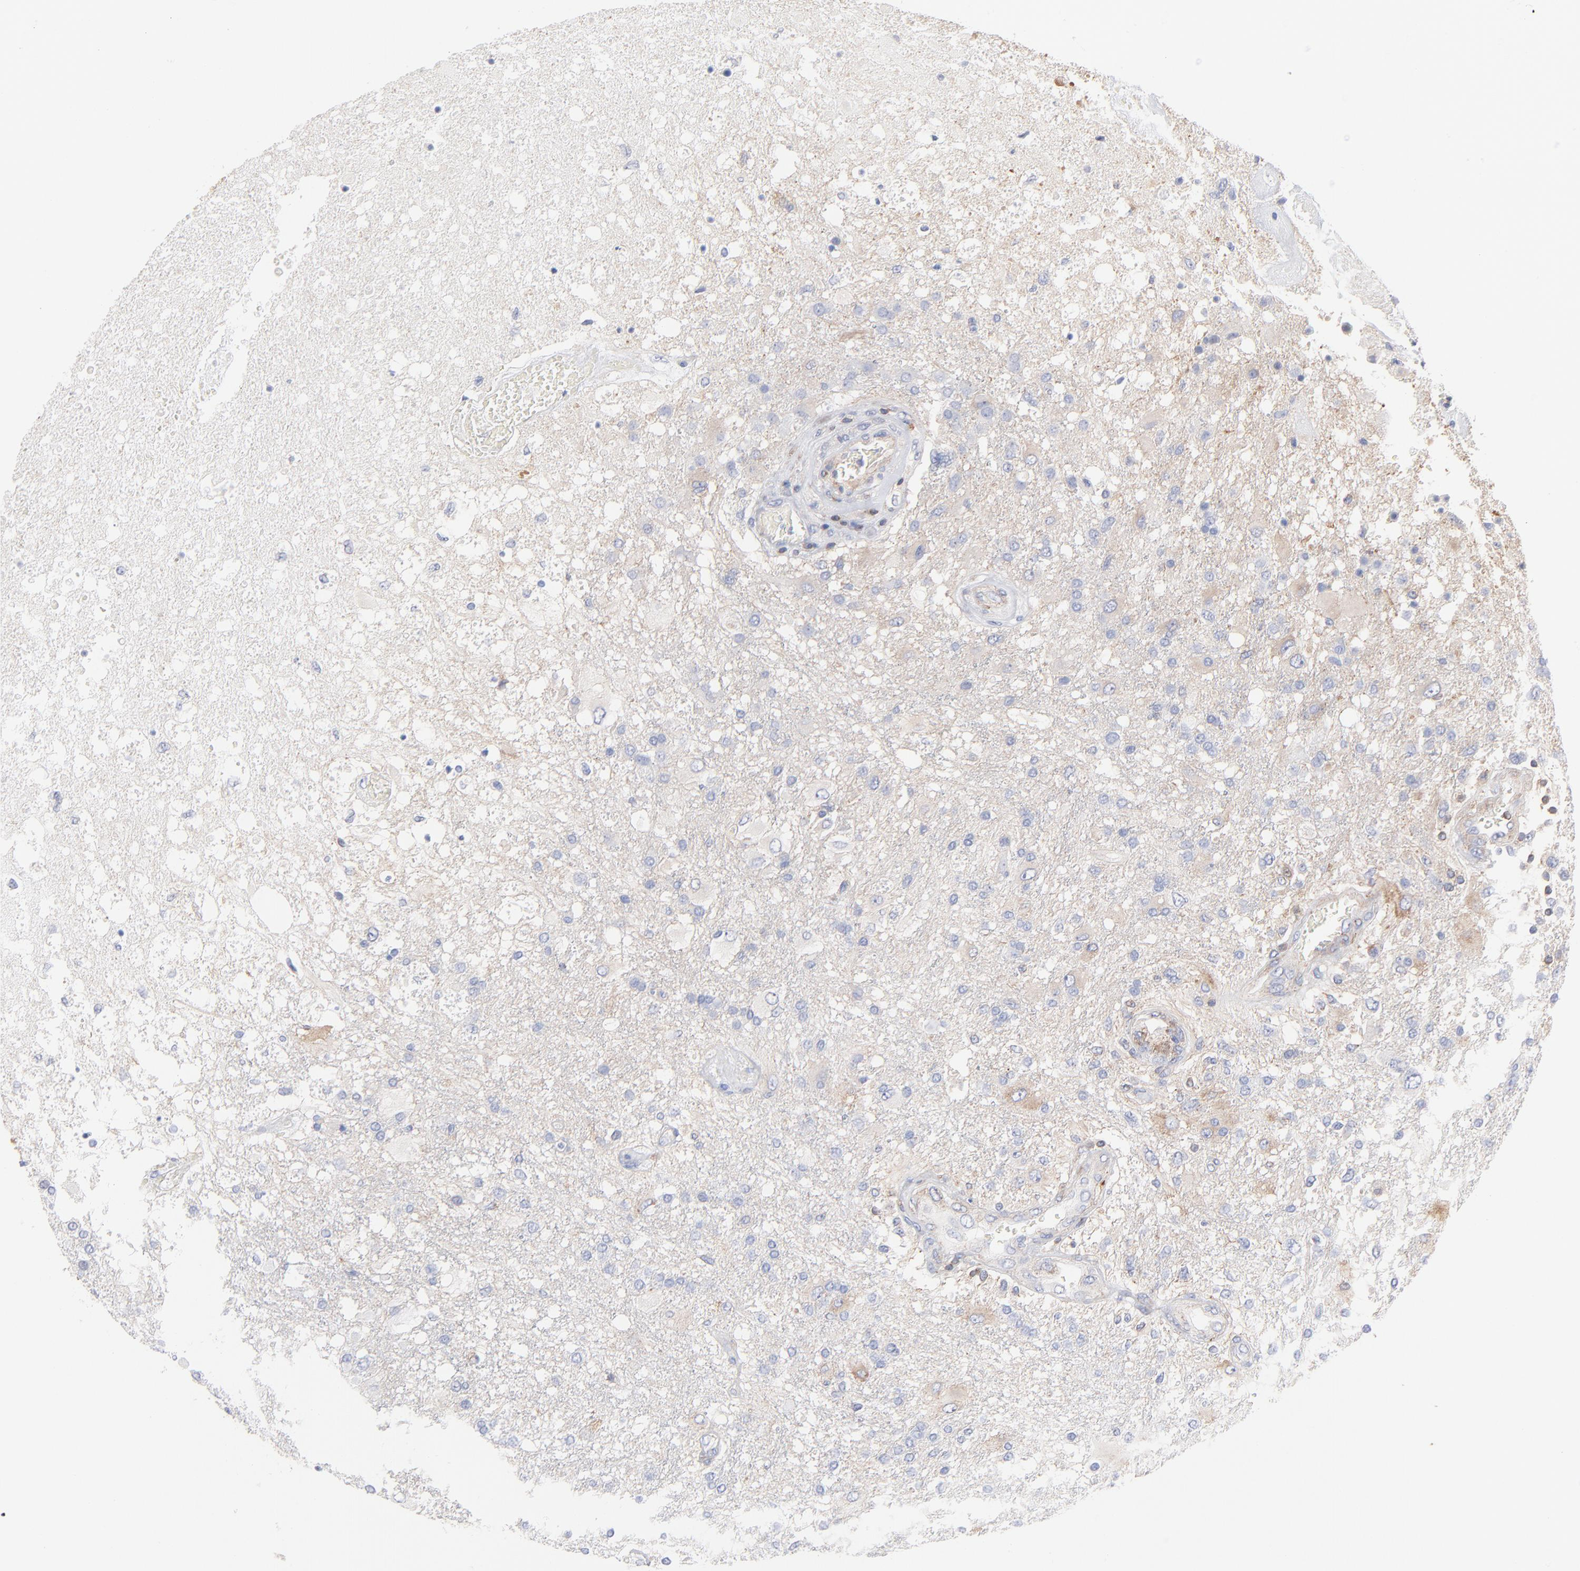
{"staining": {"intensity": "weak", "quantity": "<25%", "location": "cytoplasmic/membranous"}, "tissue": "glioma", "cell_type": "Tumor cells", "image_type": "cancer", "snomed": [{"axis": "morphology", "description": "Glioma, malignant, High grade"}, {"axis": "topography", "description": "Cerebral cortex"}], "caption": "Immunohistochemistry photomicrograph of neoplastic tissue: malignant high-grade glioma stained with DAB (3,3'-diaminobenzidine) displays no significant protein expression in tumor cells.", "gene": "SEPTIN6", "patient": {"sex": "male", "age": 79}}